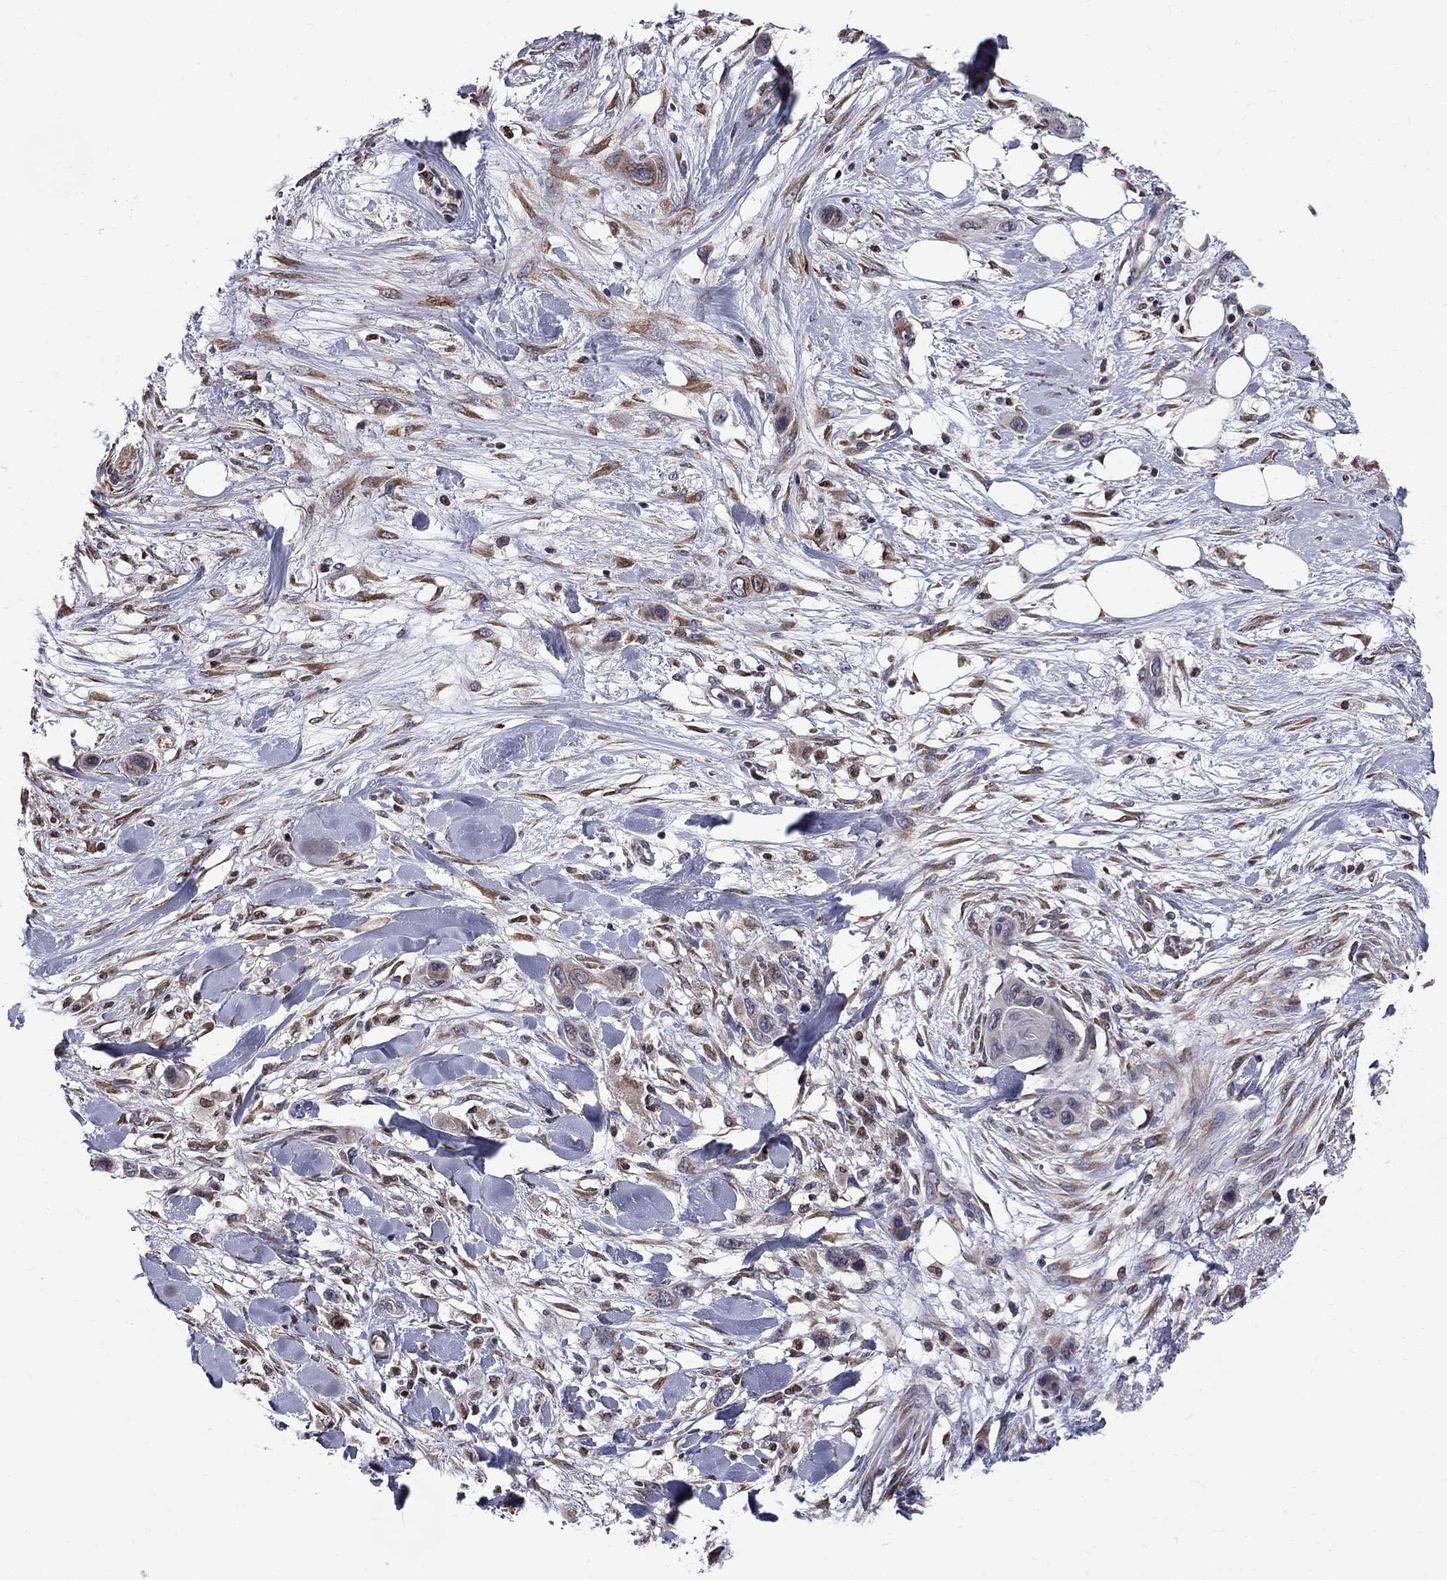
{"staining": {"intensity": "negative", "quantity": "none", "location": "none"}, "tissue": "skin cancer", "cell_type": "Tumor cells", "image_type": "cancer", "snomed": [{"axis": "morphology", "description": "Squamous cell carcinoma, NOS"}, {"axis": "topography", "description": "Skin"}], "caption": "Skin cancer (squamous cell carcinoma) was stained to show a protein in brown. There is no significant positivity in tumor cells. The staining was performed using DAB to visualize the protein expression in brown, while the nuclei were stained in blue with hematoxylin (Magnification: 20x).", "gene": "HSPB2", "patient": {"sex": "male", "age": 79}}